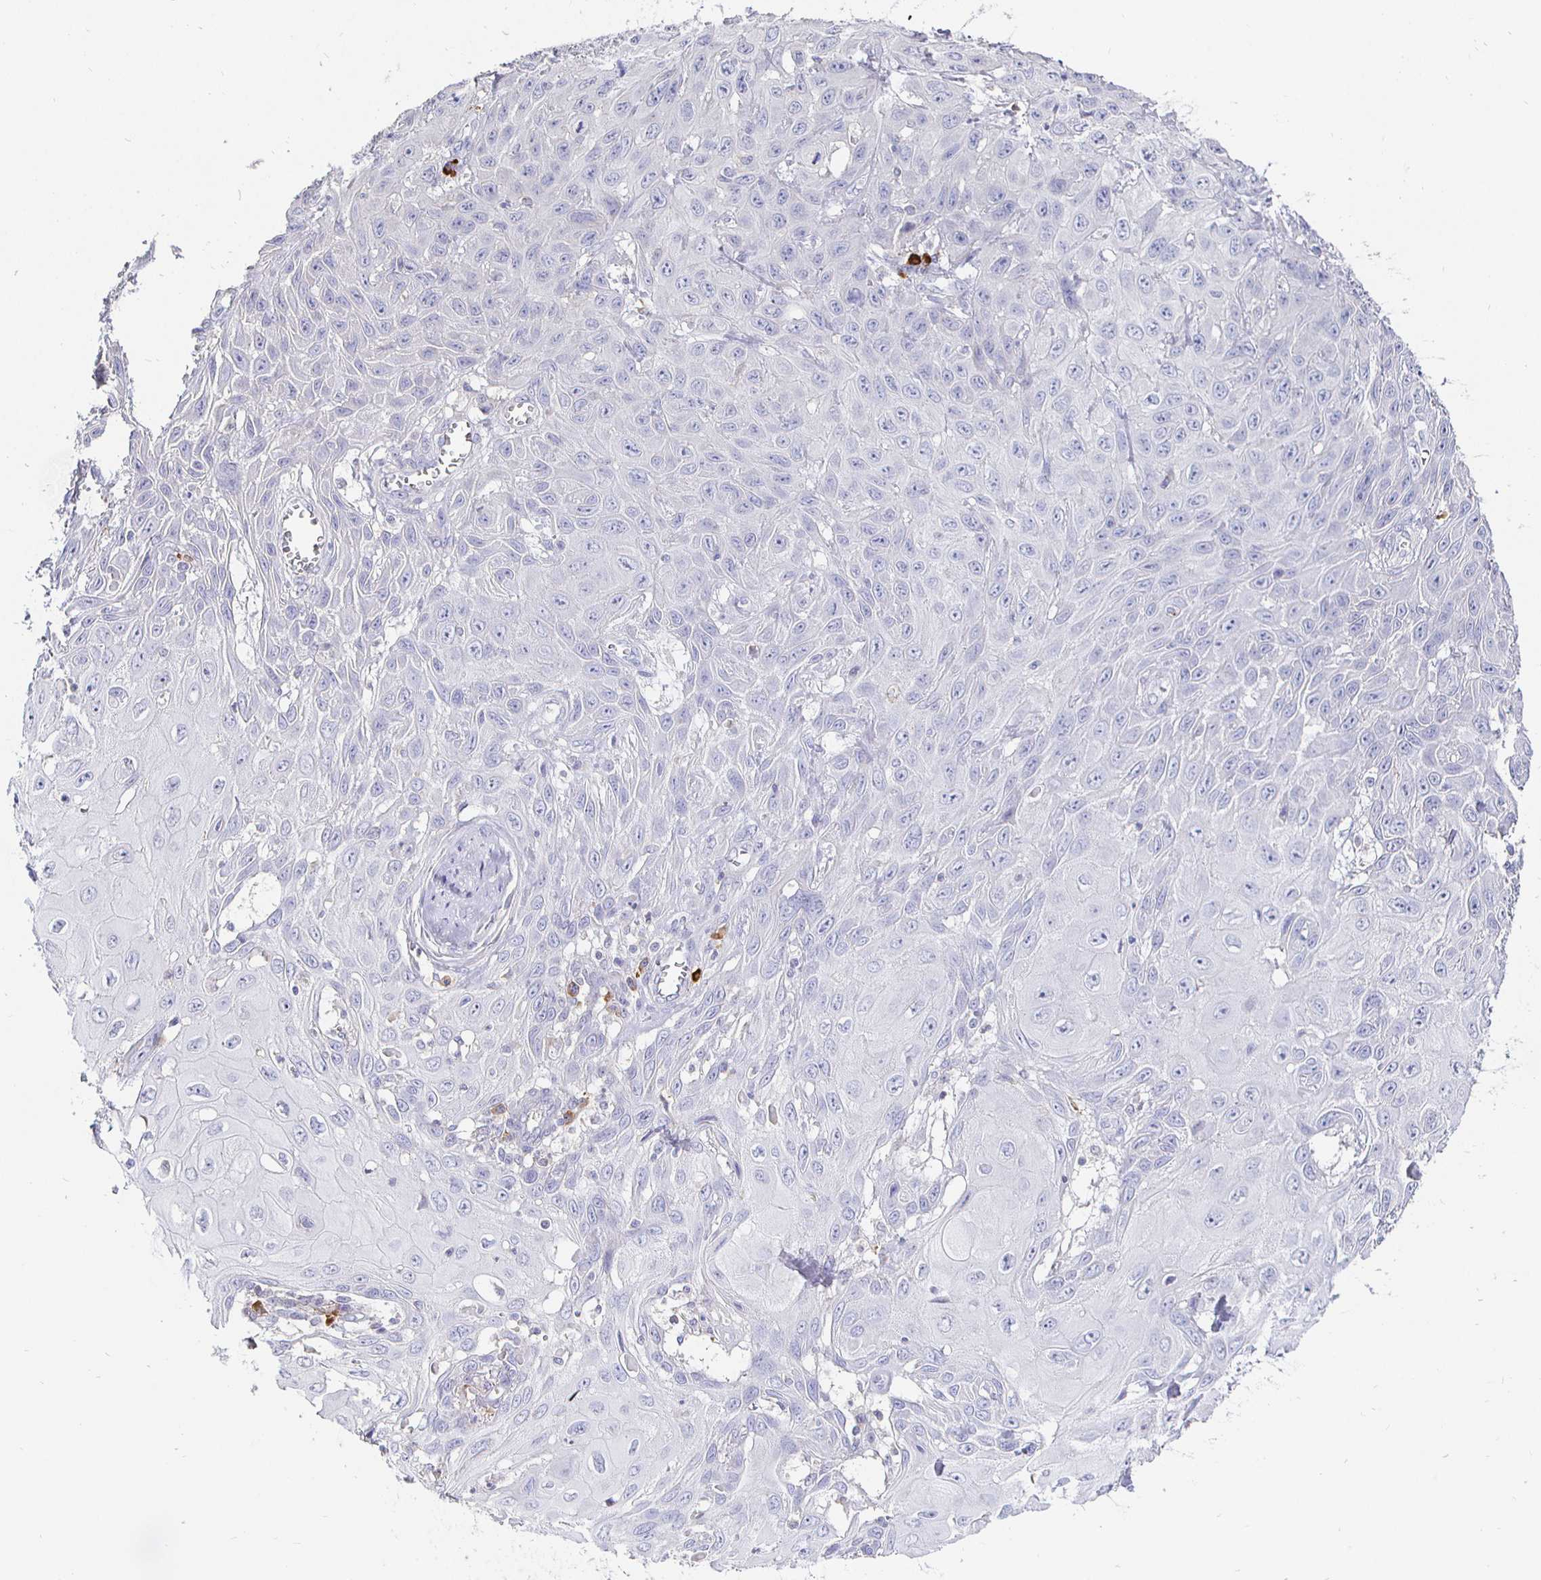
{"staining": {"intensity": "negative", "quantity": "none", "location": "none"}, "tissue": "skin cancer", "cell_type": "Tumor cells", "image_type": "cancer", "snomed": [{"axis": "morphology", "description": "Squamous cell carcinoma, NOS"}, {"axis": "topography", "description": "Skin"}, {"axis": "topography", "description": "Vulva"}], "caption": "Human skin cancer (squamous cell carcinoma) stained for a protein using IHC shows no staining in tumor cells.", "gene": "CXCR3", "patient": {"sex": "female", "age": 71}}